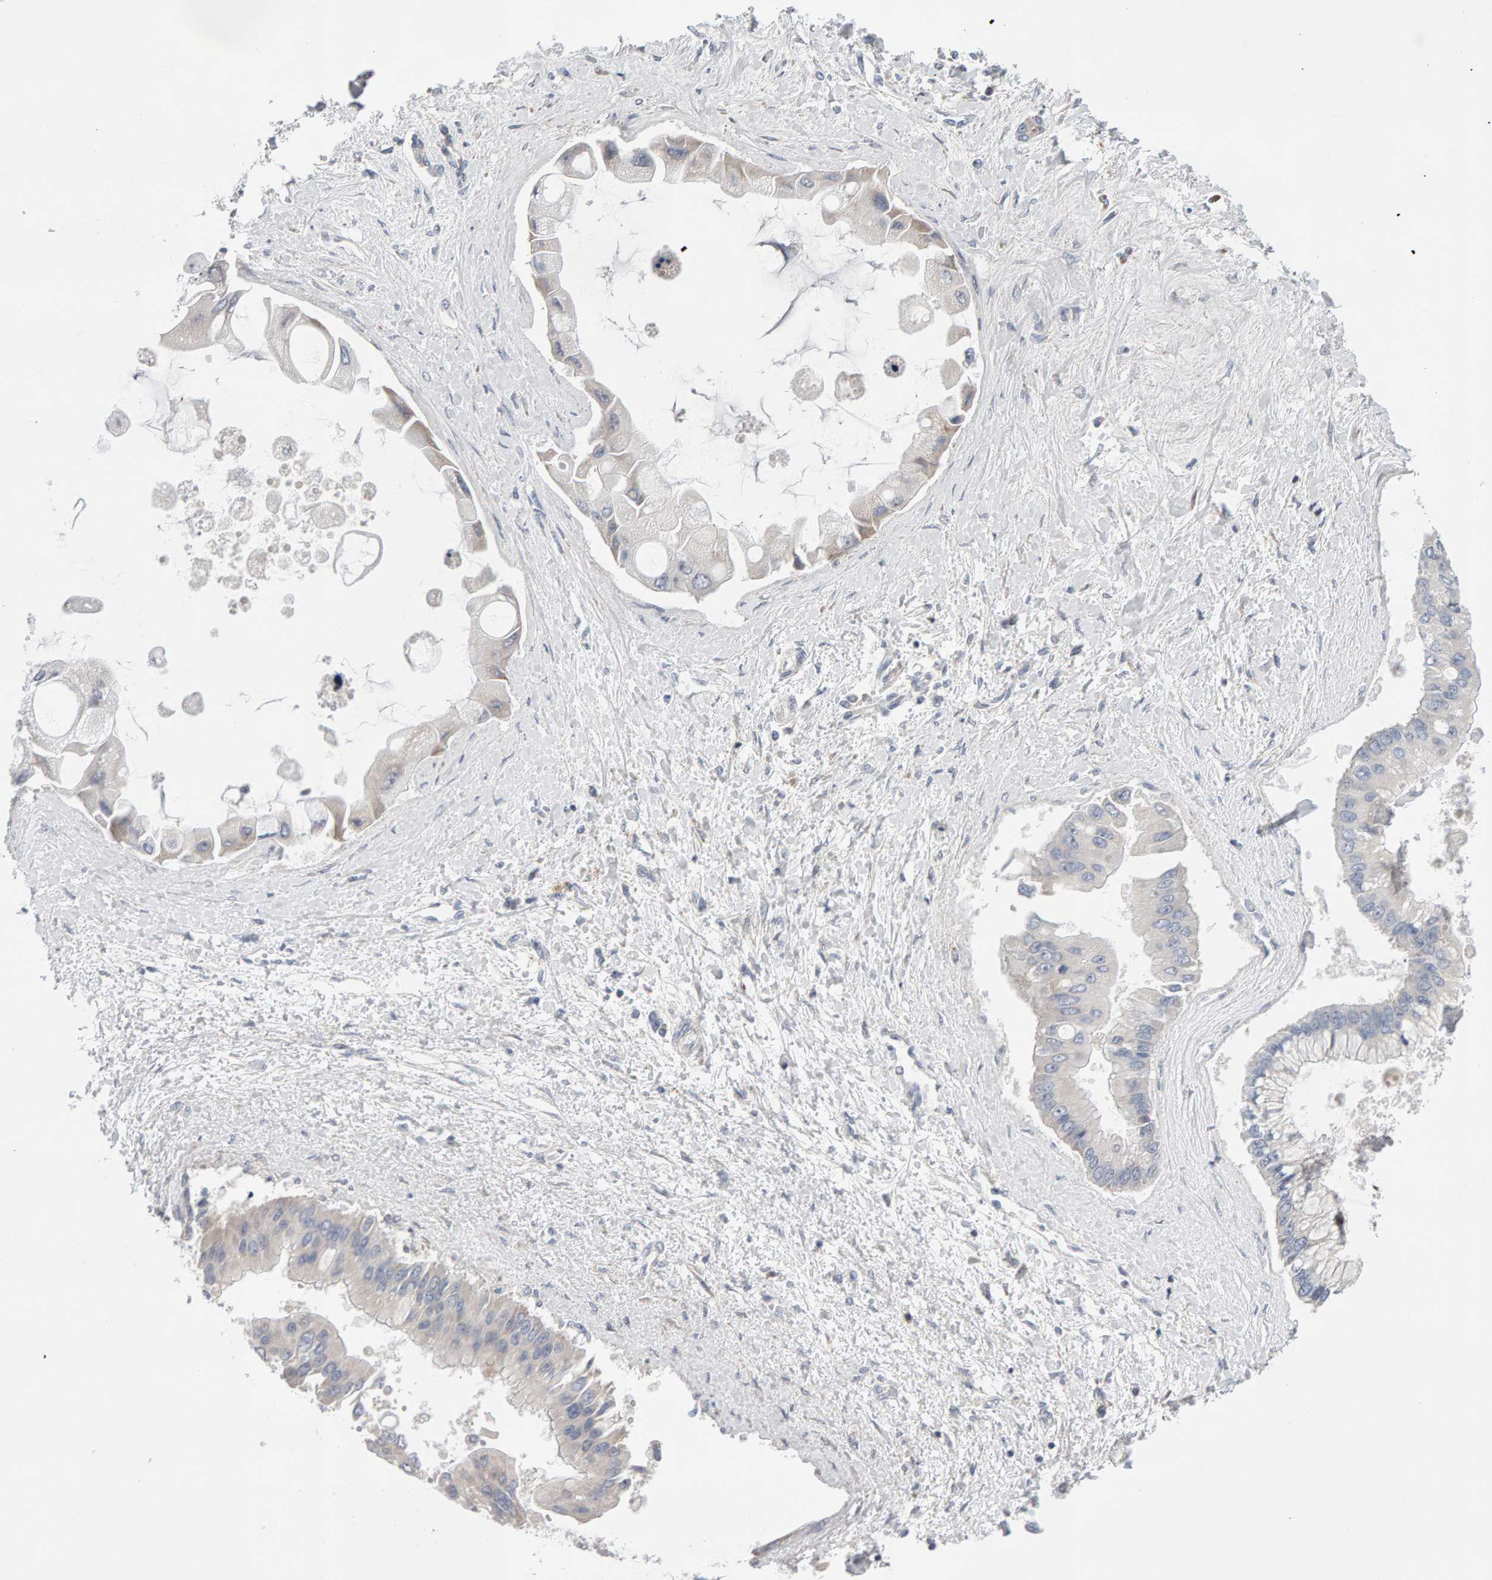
{"staining": {"intensity": "weak", "quantity": "<25%", "location": "cytoplasmic/membranous"}, "tissue": "liver cancer", "cell_type": "Tumor cells", "image_type": "cancer", "snomed": [{"axis": "morphology", "description": "Cholangiocarcinoma"}, {"axis": "topography", "description": "Liver"}], "caption": "The photomicrograph demonstrates no staining of tumor cells in liver cholangiocarcinoma. (DAB immunohistochemistry (IHC), high magnification).", "gene": "LZTS1", "patient": {"sex": "male", "age": 50}}